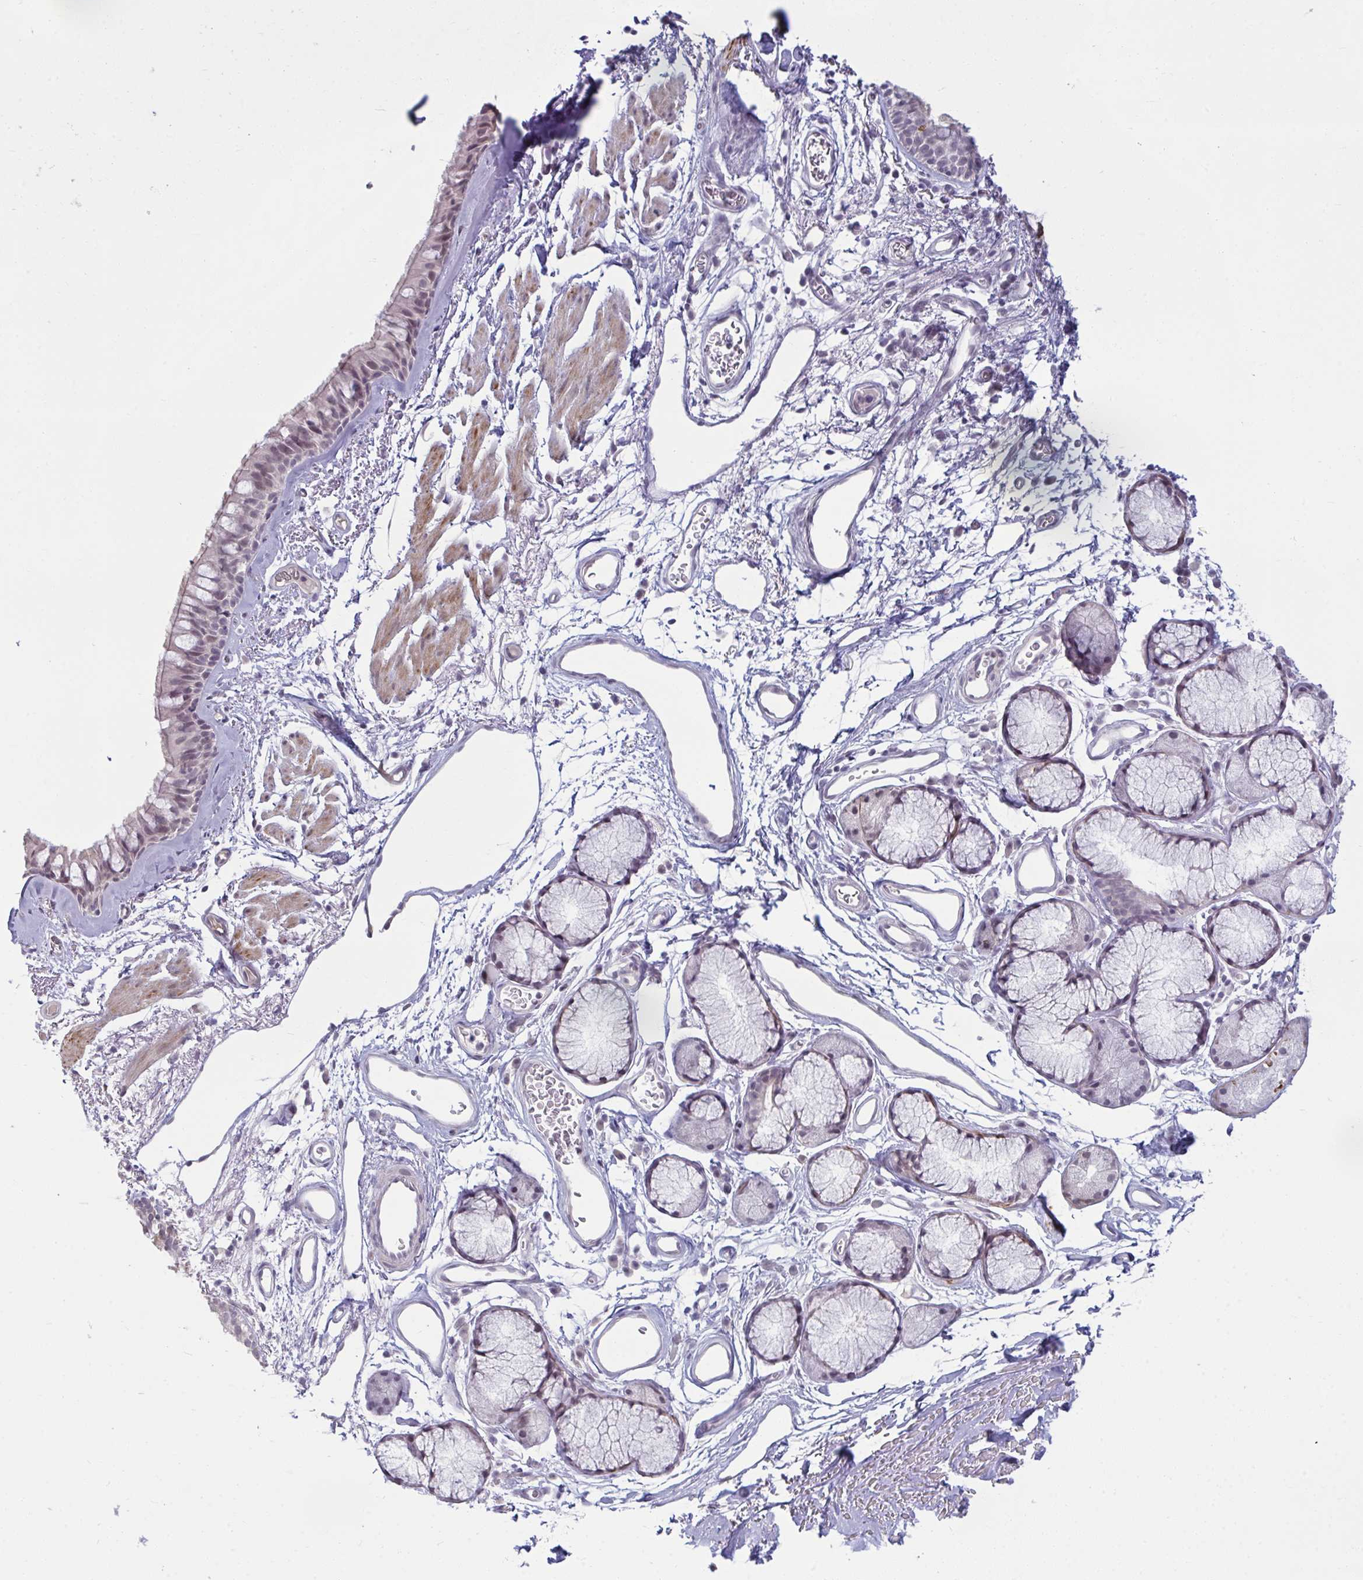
{"staining": {"intensity": "weak", "quantity": "<25%", "location": "cytoplasmic/membranous"}, "tissue": "bronchus", "cell_type": "Respiratory epithelial cells", "image_type": "normal", "snomed": [{"axis": "morphology", "description": "Normal tissue, NOS"}, {"axis": "topography", "description": "Cartilage tissue"}, {"axis": "topography", "description": "Bronchus"}], "caption": "DAB (3,3'-diaminobenzidine) immunohistochemical staining of unremarkable human bronchus reveals no significant expression in respiratory epithelial cells.", "gene": "RNASEH1", "patient": {"sex": "female", "age": 79}}